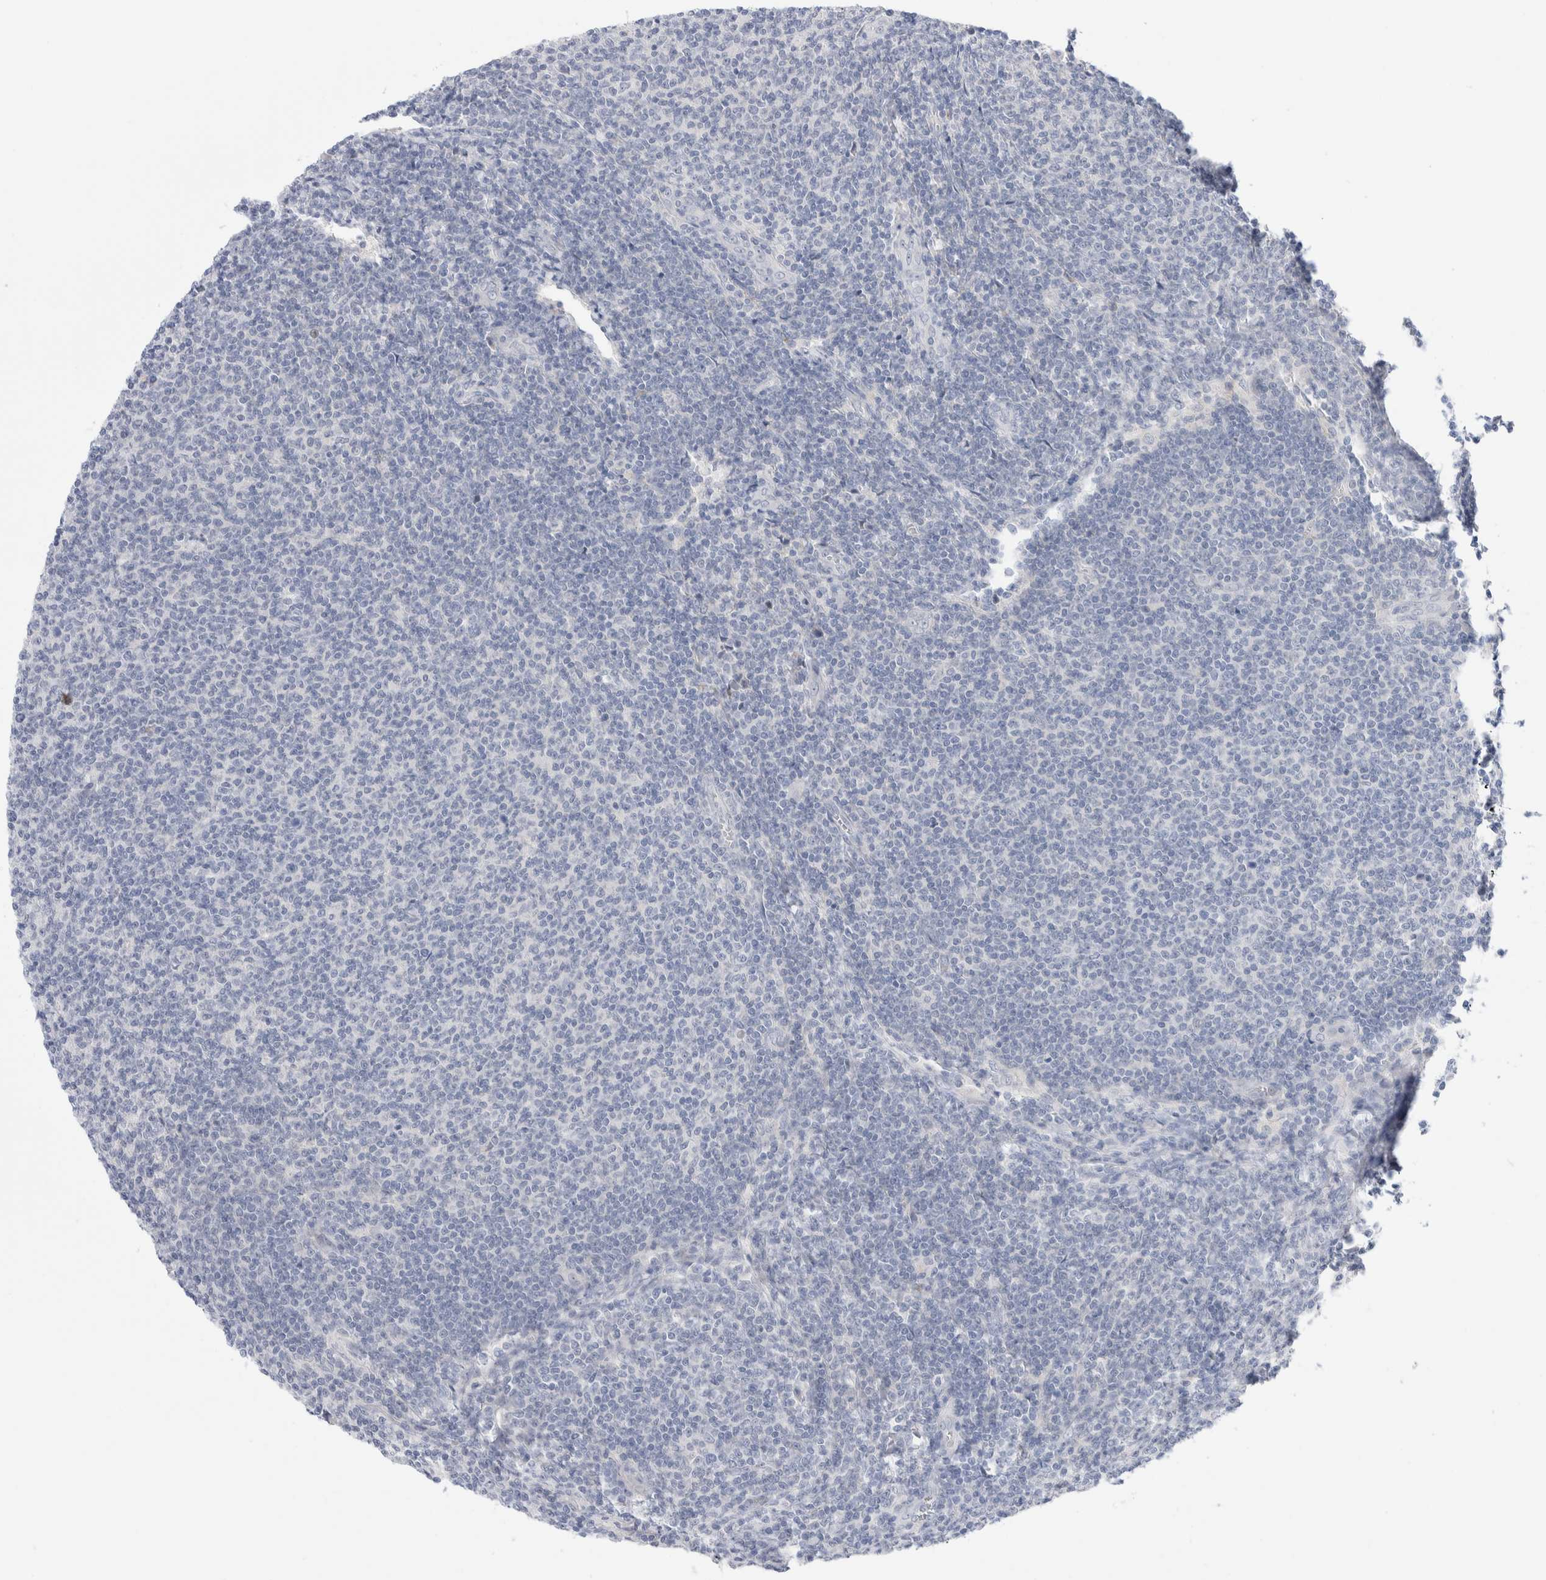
{"staining": {"intensity": "negative", "quantity": "none", "location": "none"}, "tissue": "lymphoma", "cell_type": "Tumor cells", "image_type": "cancer", "snomed": [{"axis": "morphology", "description": "Malignant lymphoma, non-Hodgkin's type, Low grade"}, {"axis": "topography", "description": "Lymph node"}], "caption": "Immunohistochemistry (IHC) of low-grade malignant lymphoma, non-Hodgkin's type displays no staining in tumor cells. Nuclei are stained in blue.", "gene": "DNAJB6", "patient": {"sex": "male", "age": 66}}